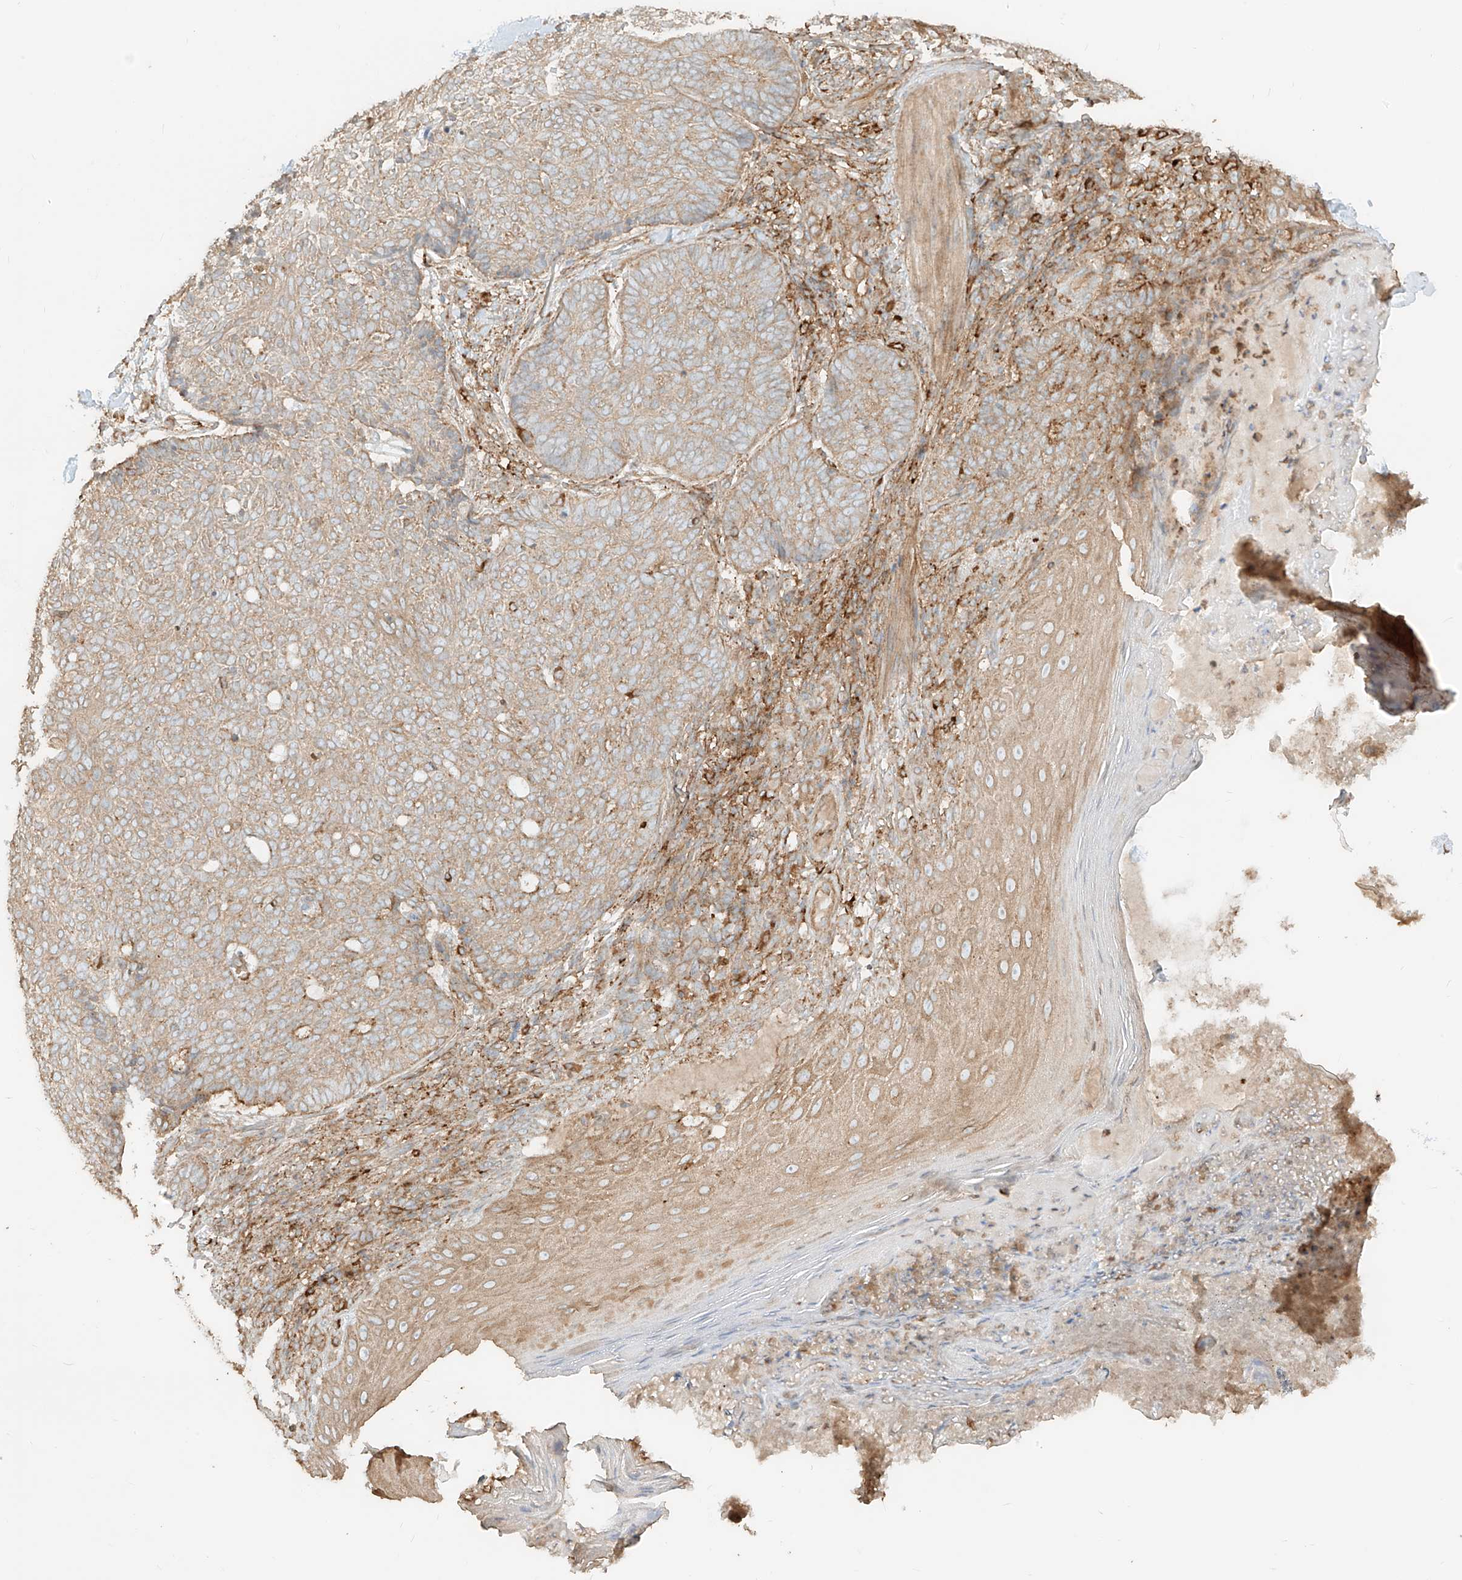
{"staining": {"intensity": "weak", "quantity": ">75%", "location": "cytoplasmic/membranous"}, "tissue": "skin cancer", "cell_type": "Tumor cells", "image_type": "cancer", "snomed": [{"axis": "morphology", "description": "Normal tissue, NOS"}, {"axis": "morphology", "description": "Basal cell carcinoma"}, {"axis": "topography", "description": "Skin"}], "caption": "The image reveals staining of basal cell carcinoma (skin), revealing weak cytoplasmic/membranous protein positivity (brown color) within tumor cells.", "gene": "CCDC115", "patient": {"sex": "male", "age": 50}}